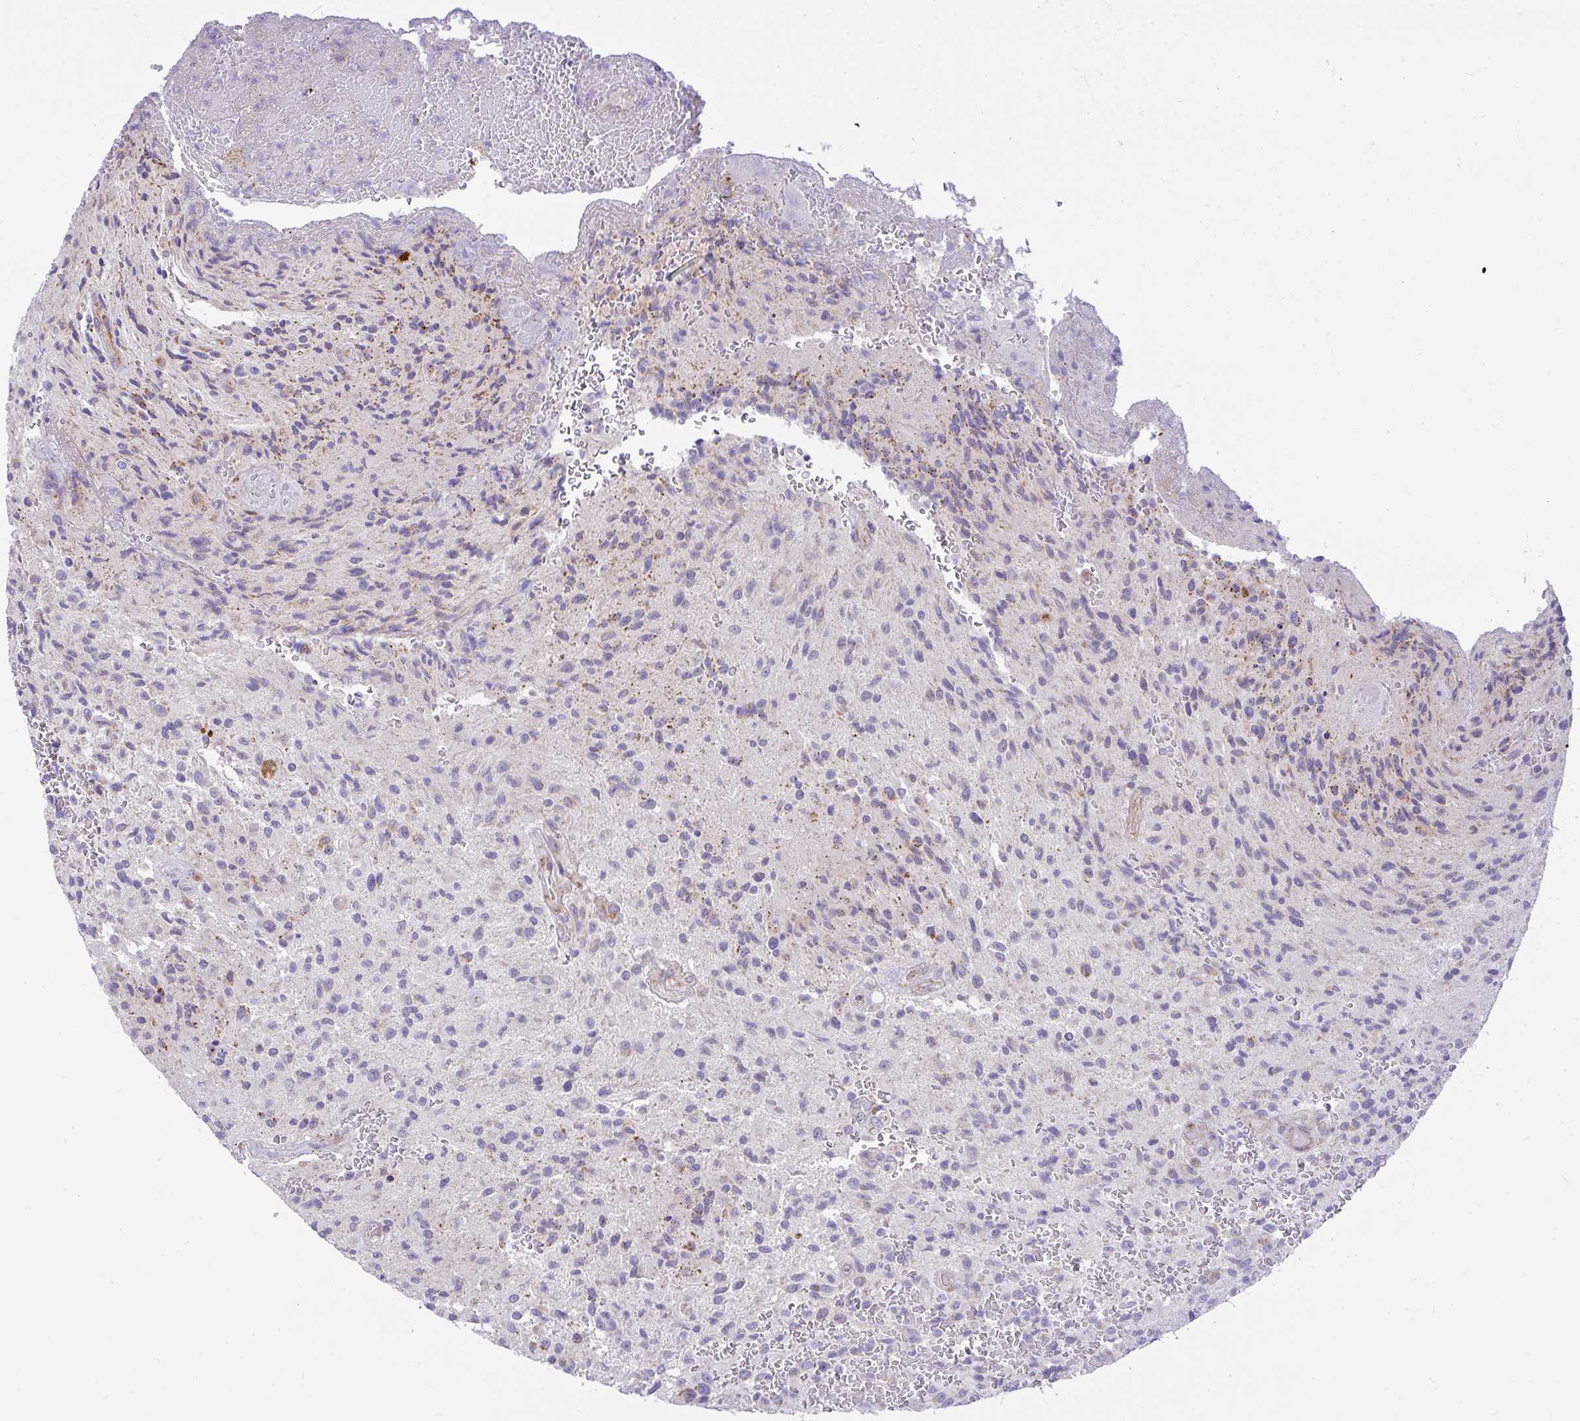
{"staining": {"intensity": "negative", "quantity": "none", "location": "none"}, "tissue": "glioma", "cell_type": "Tumor cells", "image_type": "cancer", "snomed": [{"axis": "morphology", "description": "Normal tissue, NOS"}, {"axis": "morphology", "description": "Glioma, malignant, High grade"}, {"axis": "topography", "description": "Cerebral cortex"}], "caption": "This is an IHC photomicrograph of human glioma. There is no expression in tumor cells.", "gene": "SRRM4", "patient": {"sex": "male", "age": 56}}